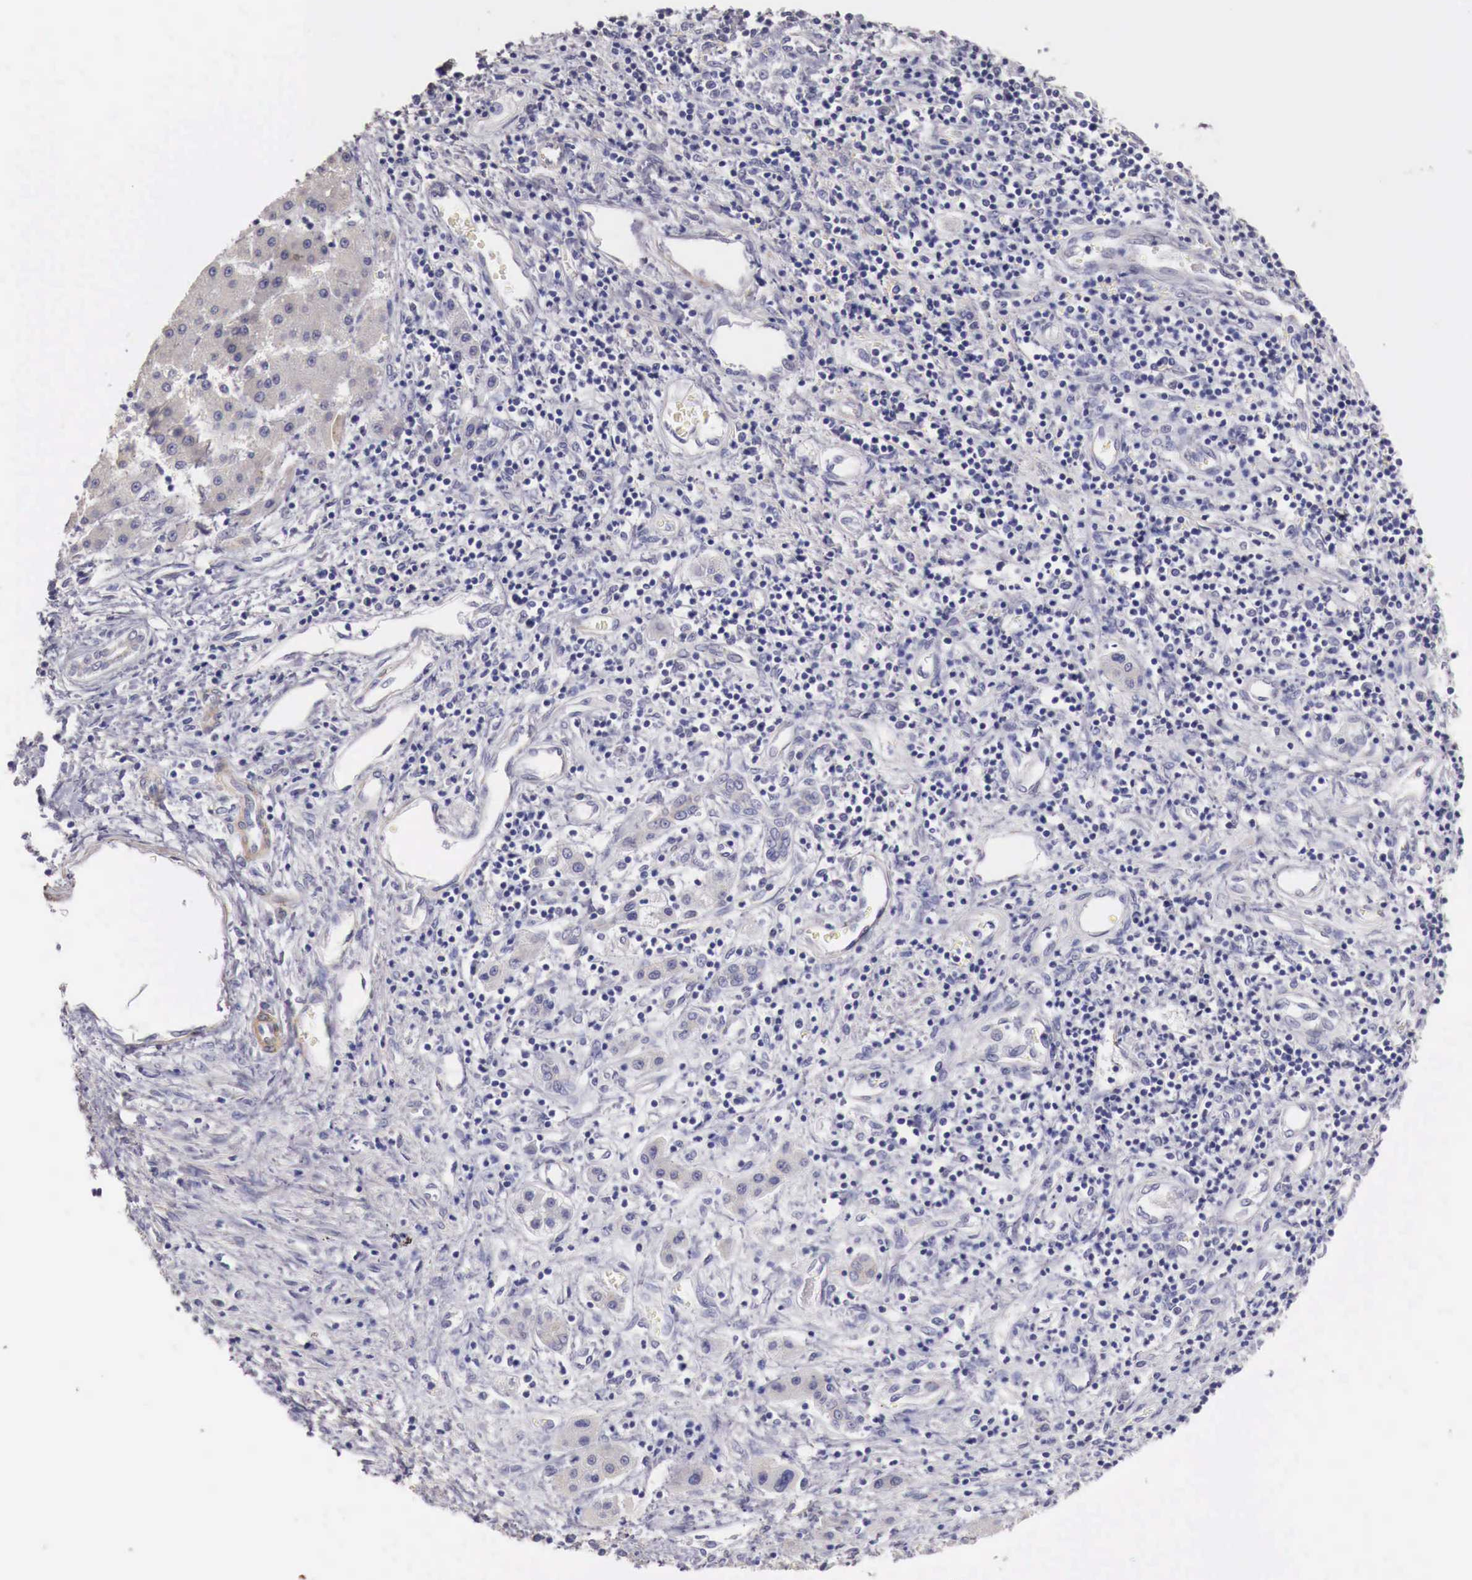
{"staining": {"intensity": "negative", "quantity": "none", "location": "none"}, "tissue": "liver cancer", "cell_type": "Tumor cells", "image_type": "cancer", "snomed": [{"axis": "morphology", "description": "Carcinoma, Hepatocellular, NOS"}, {"axis": "topography", "description": "Liver"}], "caption": "The immunohistochemistry (IHC) micrograph has no significant staining in tumor cells of hepatocellular carcinoma (liver) tissue.", "gene": "ENOX2", "patient": {"sex": "male", "age": 24}}